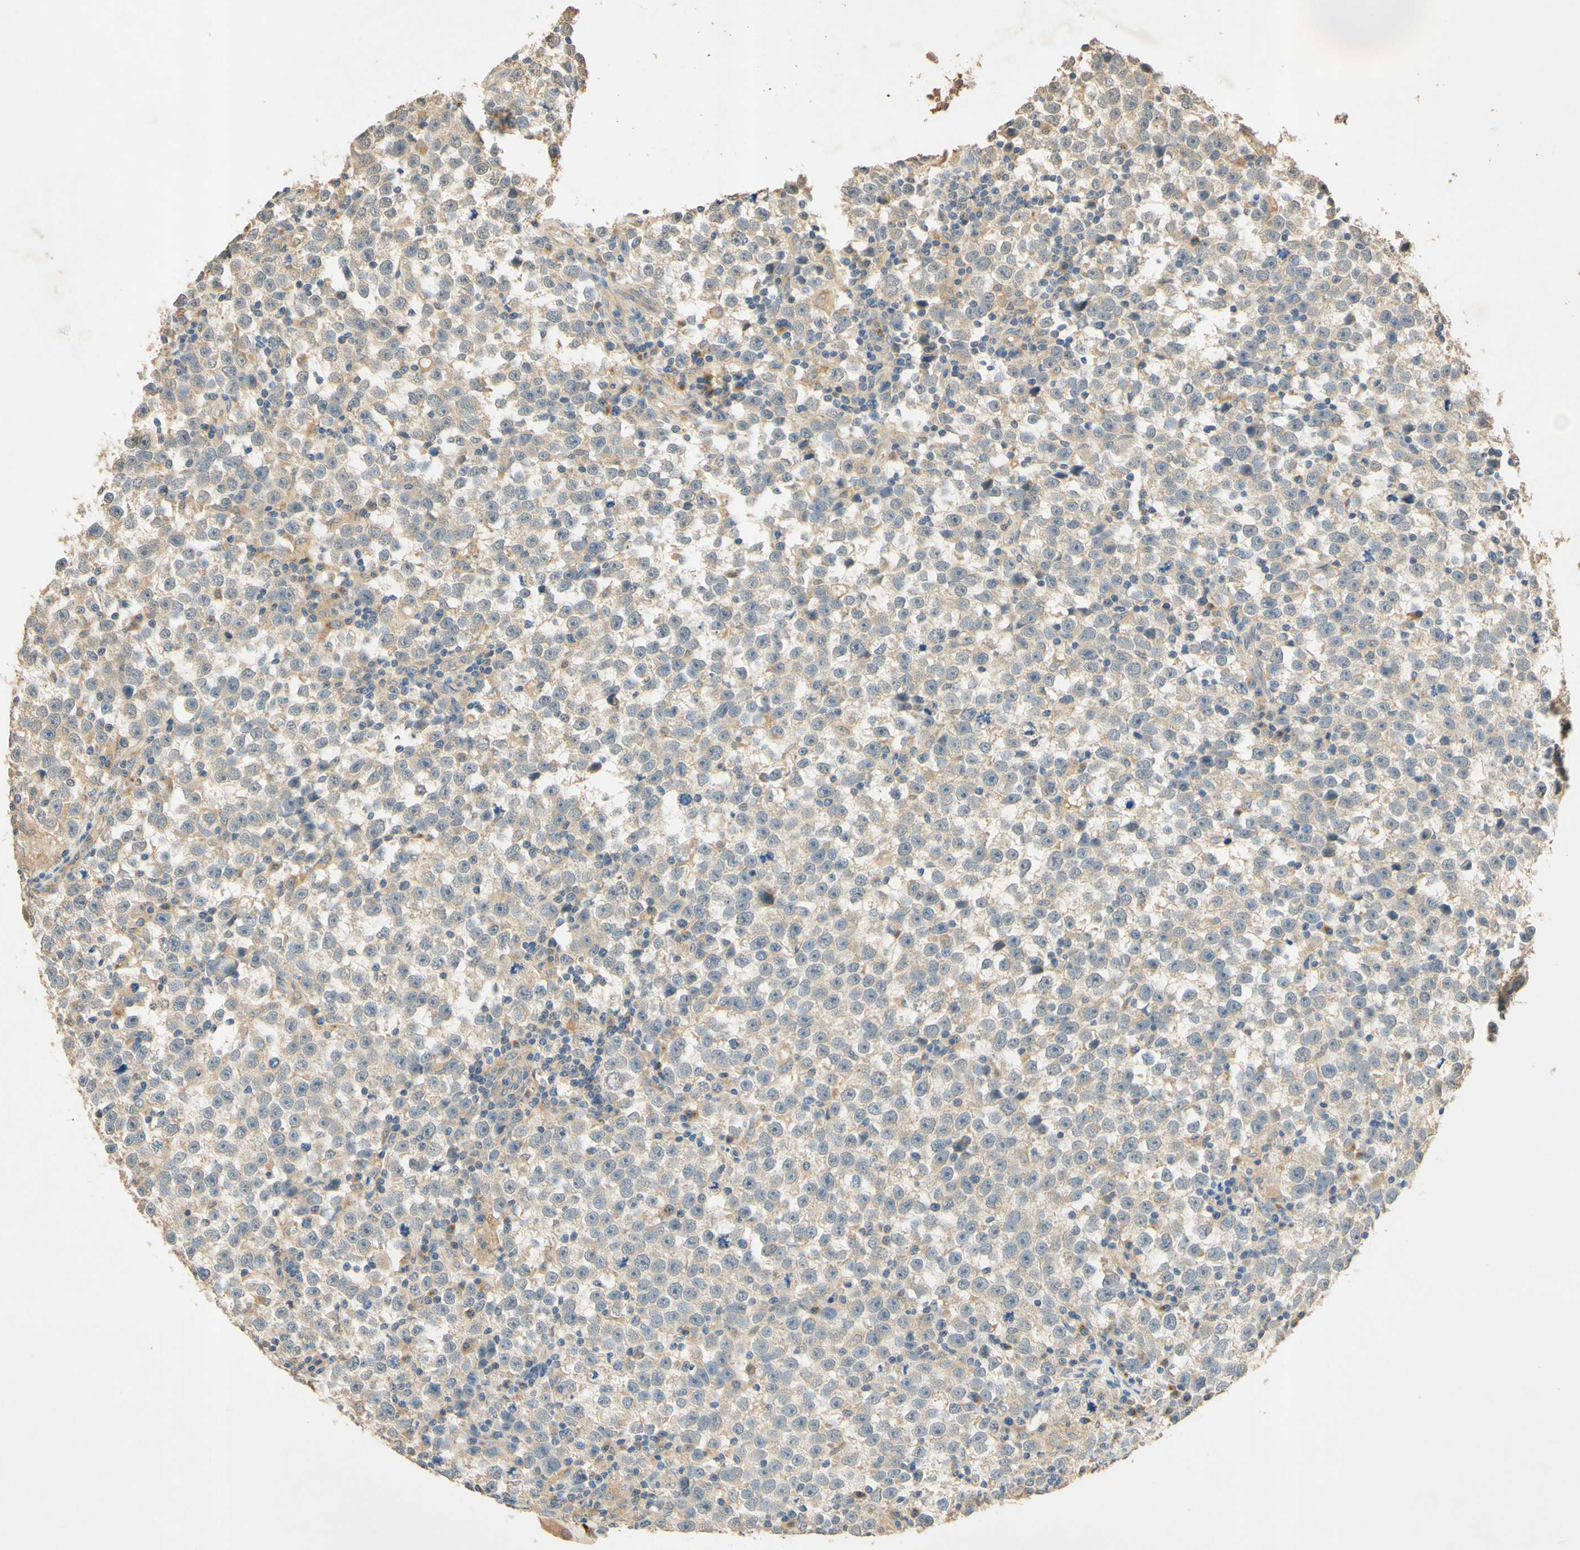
{"staining": {"intensity": "weak", "quantity": ">75%", "location": "cytoplasmic/membranous"}, "tissue": "testis cancer", "cell_type": "Tumor cells", "image_type": "cancer", "snomed": [{"axis": "morphology", "description": "Seminoma, NOS"}, {"axis": "topography", "description": "Testis"}], "caption": "Immunohistochemistry (IHC) micrograph of testis seminoma stained for a protein (brown), which exhibits low levels of weak cytoplasmic/membranous expression in about >75% of tumor cells.", "gene": "ENTREP2", "patient": {"sex": "male", "age": 43}}